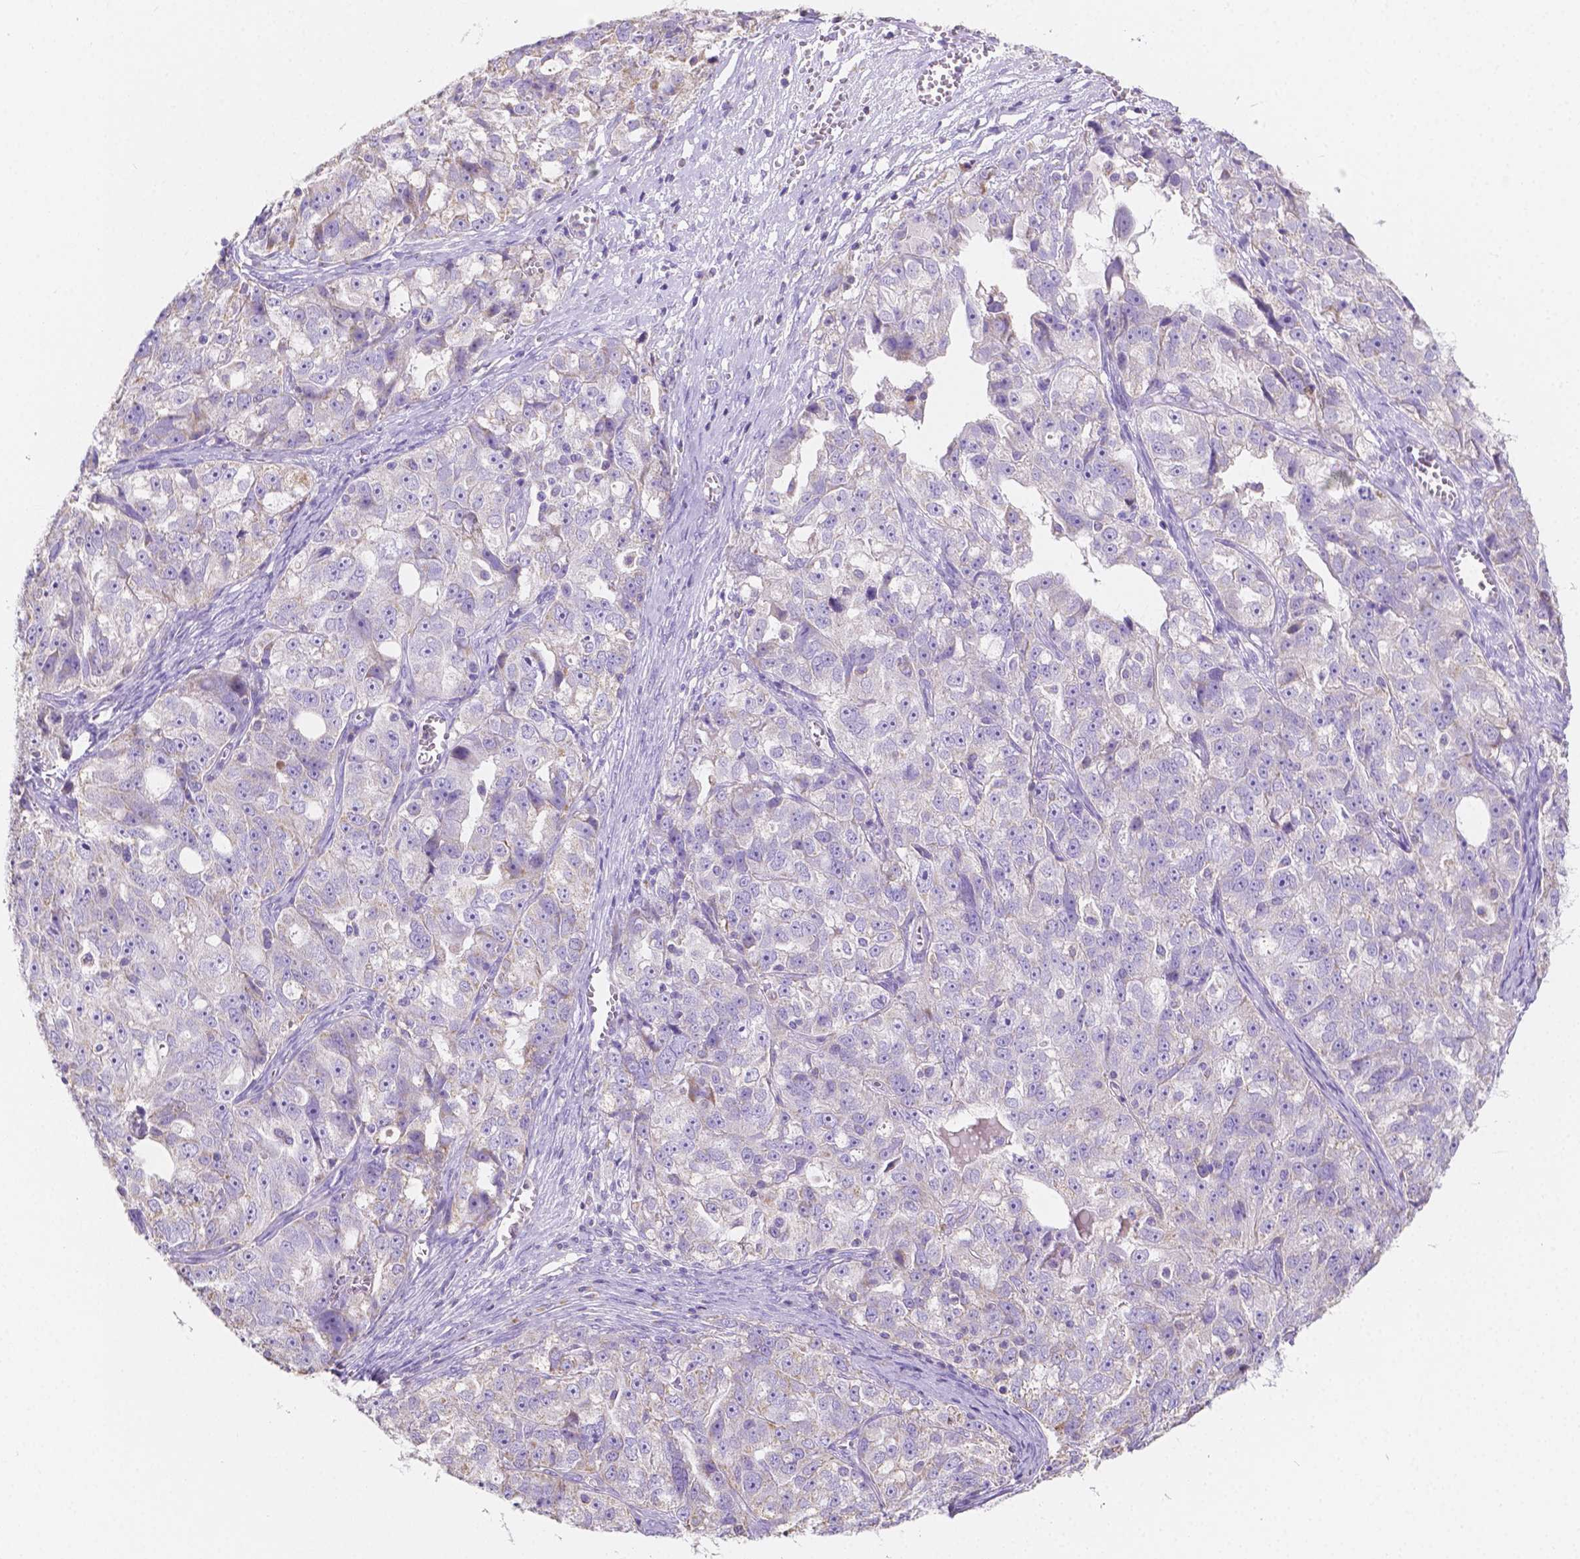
{"staining": {"intensity": "negative", "quantity": "none", "location": "none"}, "tissue": "ovarian cancer", "cell_type": "Tumor cells", "image_type": "cancer", "snomed": [{"axis": "morphology", "description": "Cystadenocarcinoma, serous, NOS"}, {"axis": "topography", "description": "Ovary"}], "caption": "High power microscopy micrograph of an immunohistochemistry histopathology image of ovarian cancer (serous cystadenocarcinoma), revealing no significant staining in tumor cells.", "gene": "TMEM130", "patient": {"sex": "female", "age": 51}}